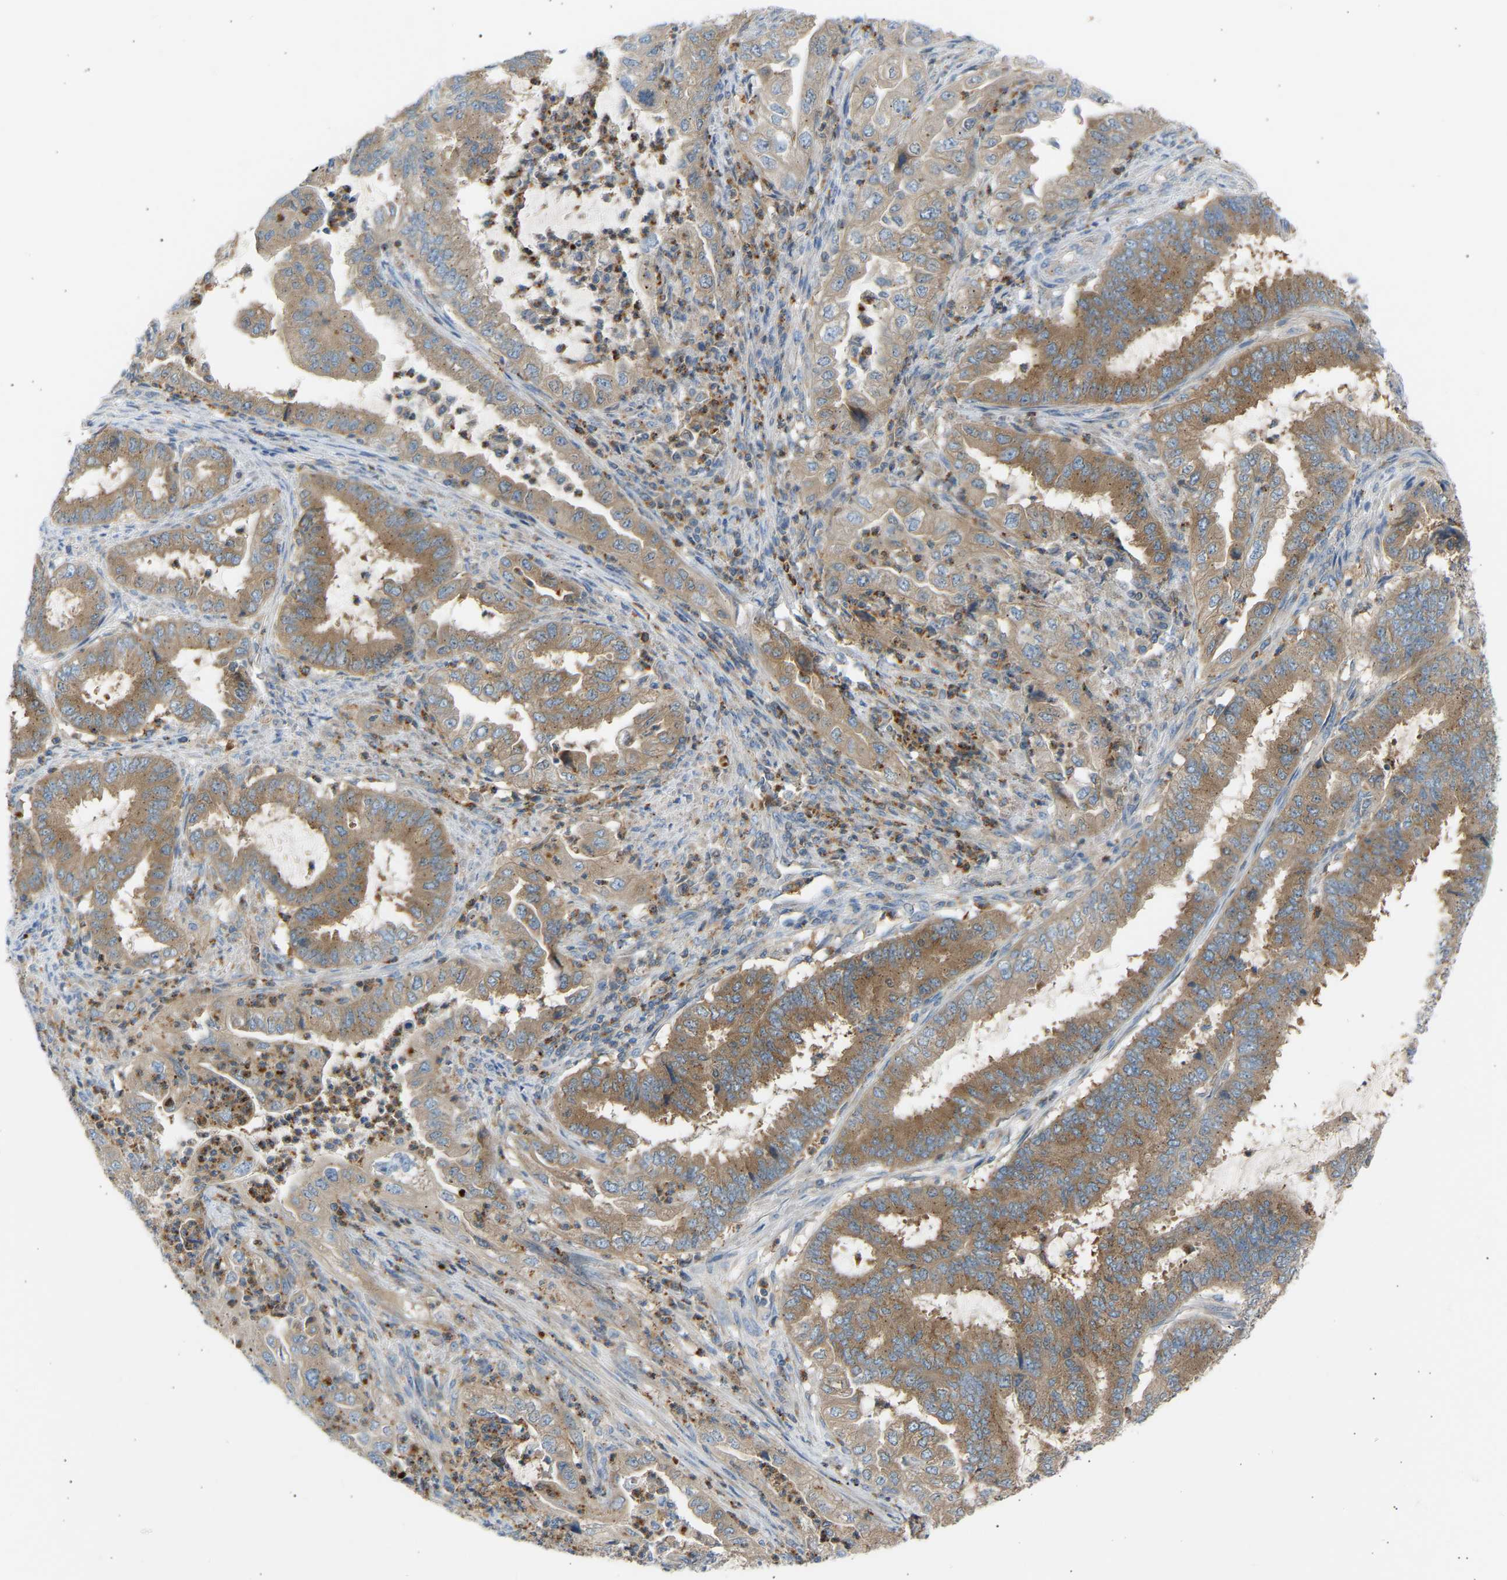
{"staining": {"intensity": "moderate", "quantity": ">75%", "location": "cytoplasmic/membranous"}, "tissue": "endometrial cancer", "cell_type": "Tumor cells", "image_type": "cancer", "snomed": [{"axis": "morphology", "description": "Adenocarcinoma, NOS"}, {"axis": "topography", "description": "Endometrium"}], "caption": "Brown immunohistochemical staining in human endometrial cancer (adenocarcinoma) displays moderate cytoplasmic/membranous positivity in about >75% of tumor cells. (DAB (3,3'-diaminobenzidine) IHC, brown staining for protein, blue staining for nuclei).", "gene": "TRIM50", "patient": {"sex": "female", "age": 51}}